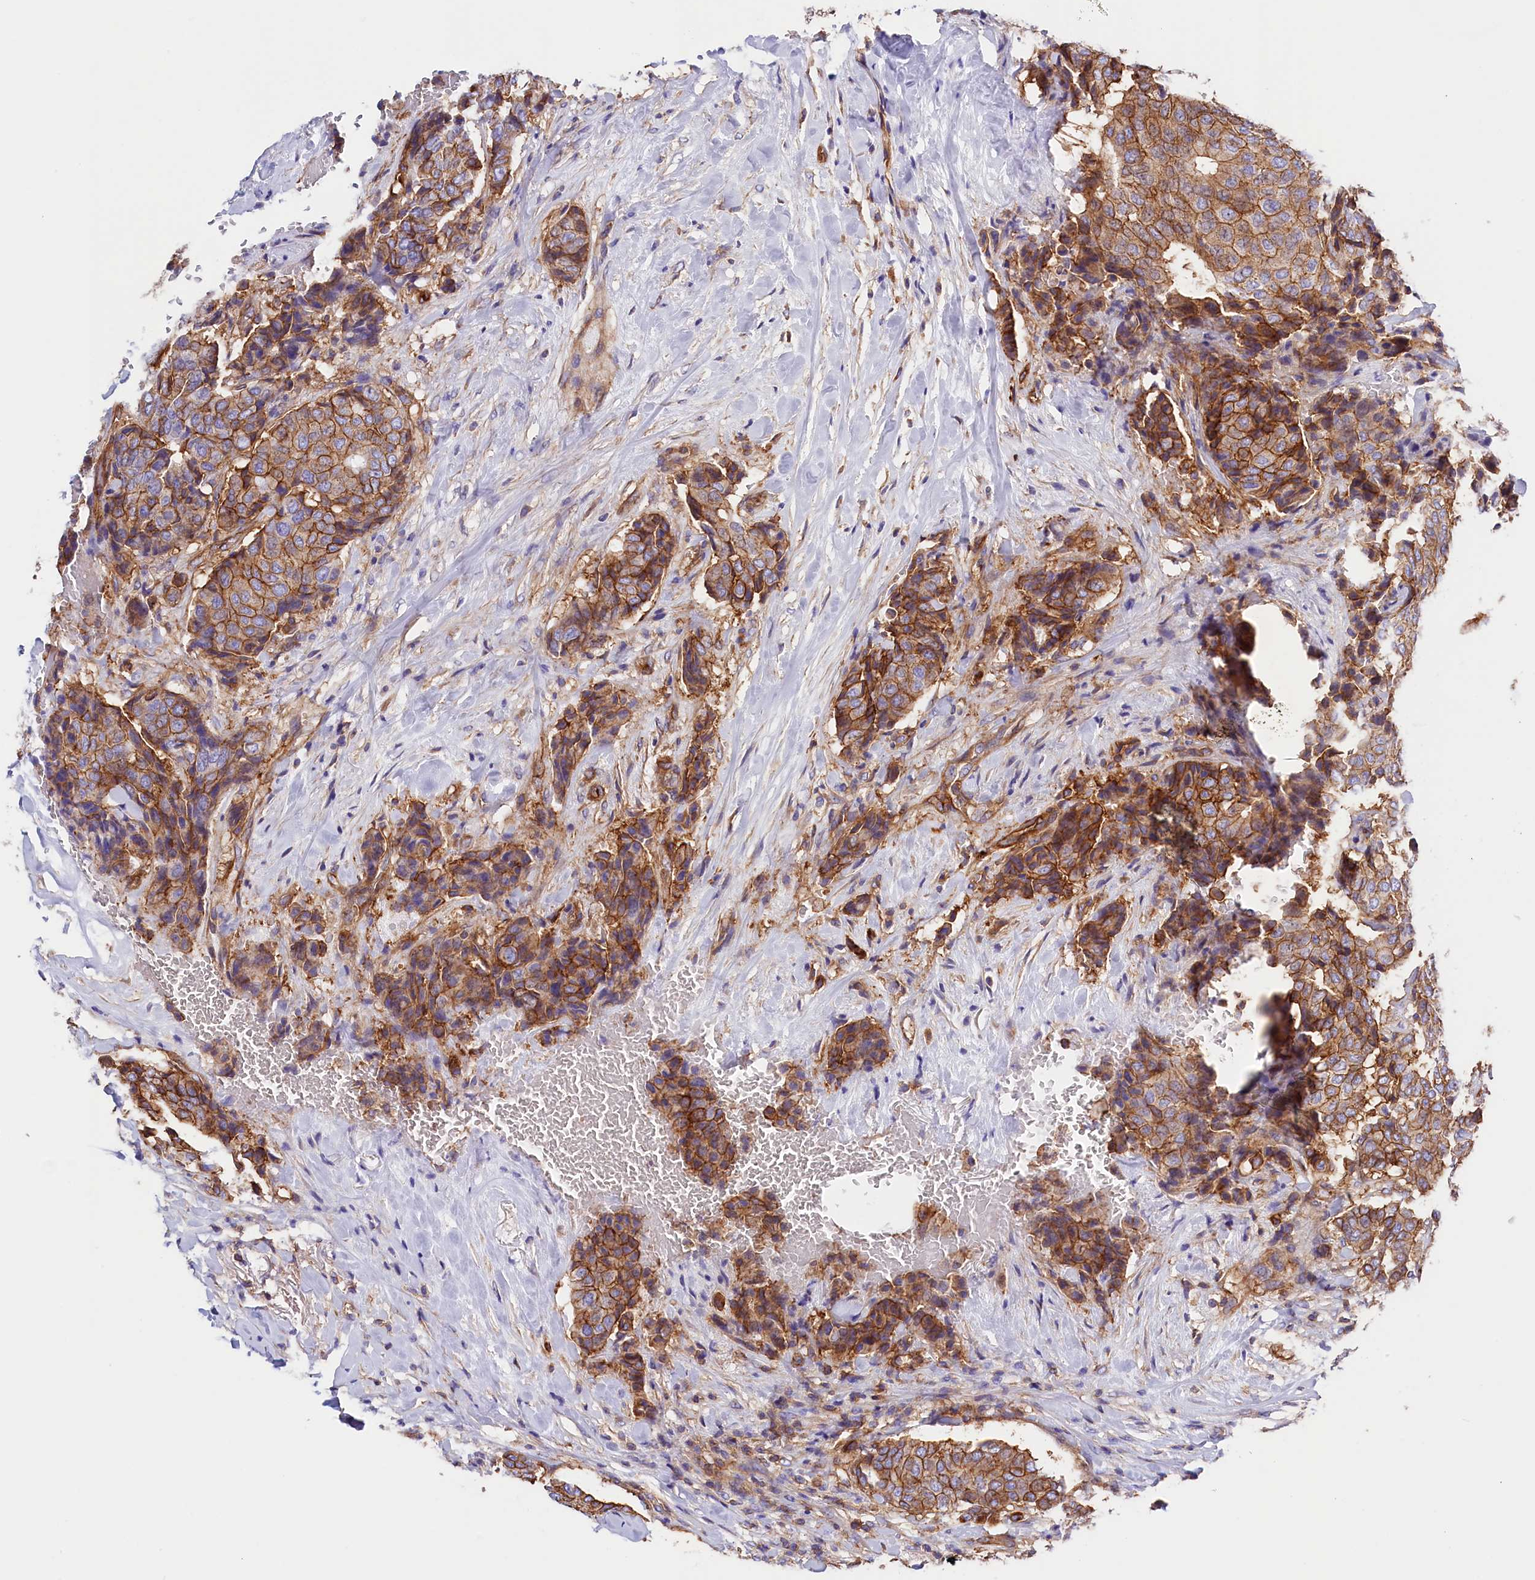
{"staining": {"intensity": "moderate", "quantity": ">75%", "location": "cytoplasmic/membranous"}, "tissue": "breast cancer", "cell_type": "Tumor cells", "image_type": "cancer", "snomed": [{"axis": "morphology", "description": "Duct carcinoma"}, {"axis": "topography", "description": "Breast"}], "caption": "Immunohistochemistry (IHC) histopathology image of human breast cancer stained for a protein (brown), which exhibits medium levels of moderate cytoplasmic/membranous positivity in approximately >75% of tumor cells.", "gene": "ATP2B4", "patient": {"sex": "female", "age": 75}}